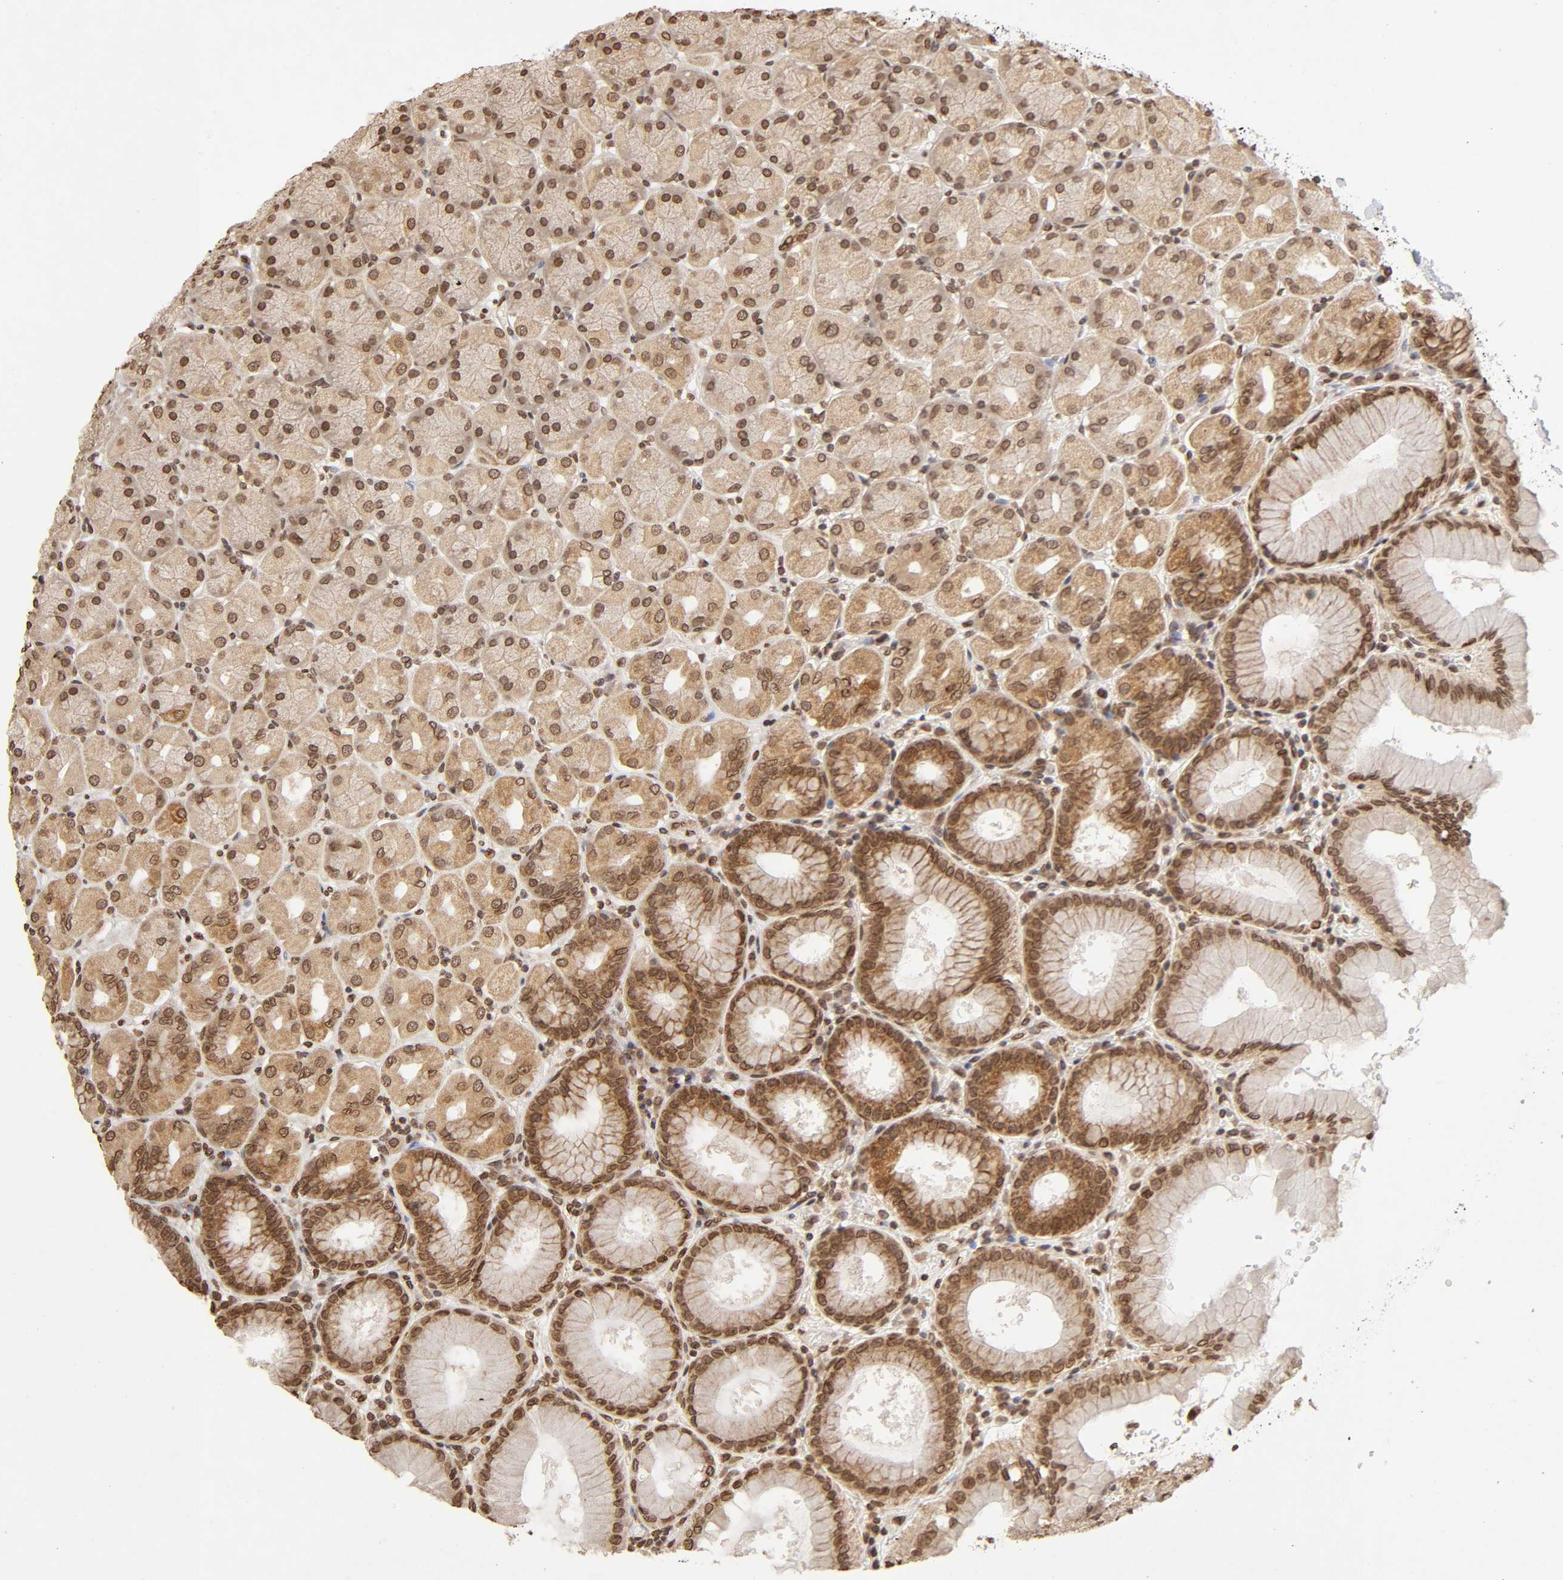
{"staining": {"intensity": "moderate", "quantity": ">75%", "location": "cytoplasmic/membranous,nuclear"}, "tissue": "stomach", "cell_type": "Glandular cells", "image_type": "normal", "snomed": [{"axis": "morphology", "description": "Normal tissue, NOS"}, {"axis": "topography", "description": "Stomach, upper"}], "caption": "Immunohistochemical staining of normal stomach demonstrates moderate cytoplasmic/membranous,nuclear protein staining in approximately >75% of glandular cells. The protein is stained brown, and the nuclei are stained in blue (DAB (3,3'-diaminobenzidine) IHC with brightfield microscopy, high magnification).", "gene": "MLLT6", "patient": {"sex": "female", "age": 56}}